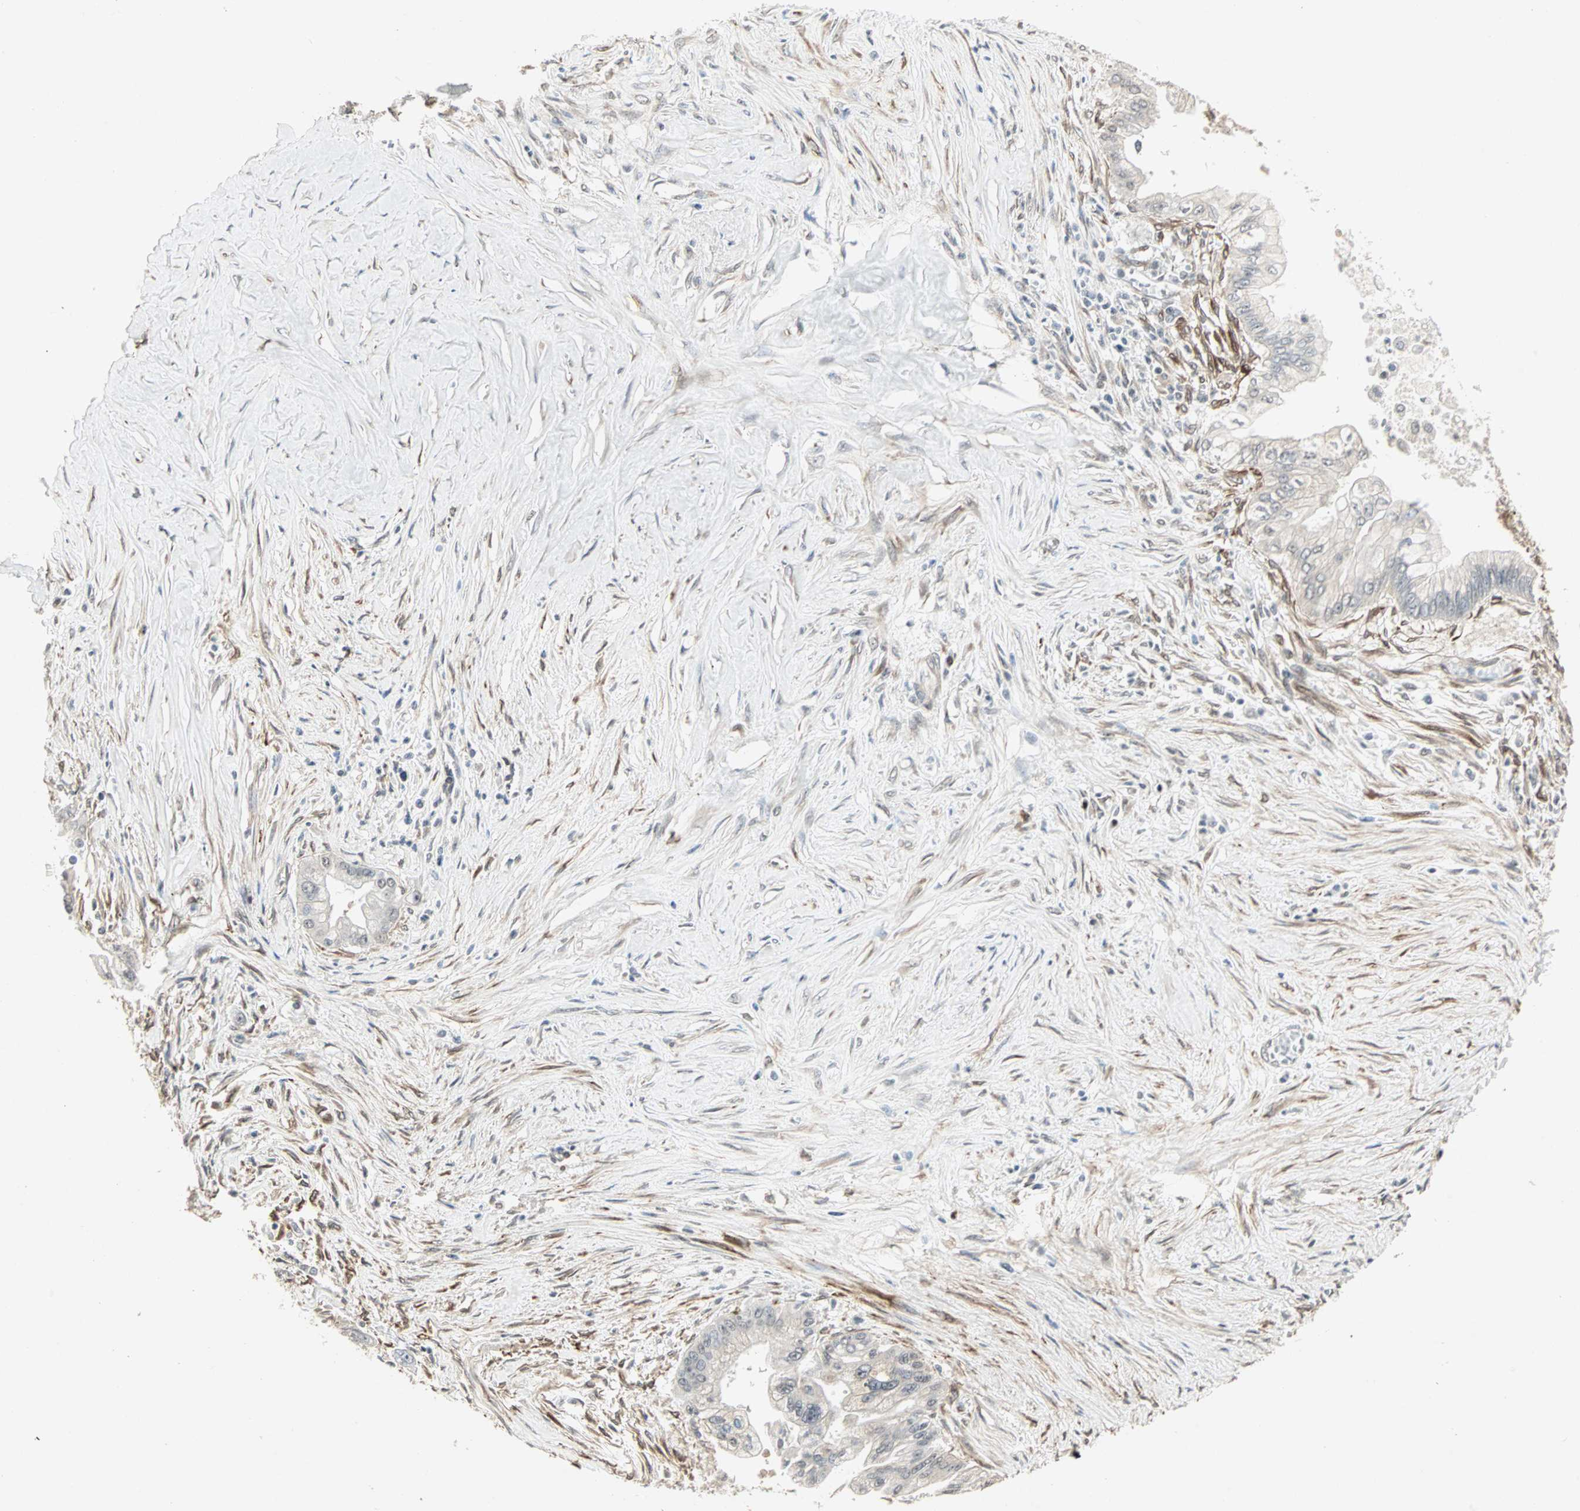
{"staining": {"intensity": "negative", "quantity": "none", "location": "none"}, "tissue": "pancreatic cancer", "cell_type": "Tumor cells", "image_type": "cancer", "snomed": [{"axis": "morphology", "description": "Adenocarcinoma, NOS"}, {"axis": "topography", "description": "Pancreas"}], "caption": "The micrograph demonstrates no significant staining in tumor cells of pancreatic cancer. The staining was performed using DAB to visualize the protein expression in brown, while the nuclei were stained in blue with hematoxylin (Magnification: 20x).", "gene": "TRPV4", "patient": {"sex": "male", "age": 59}}